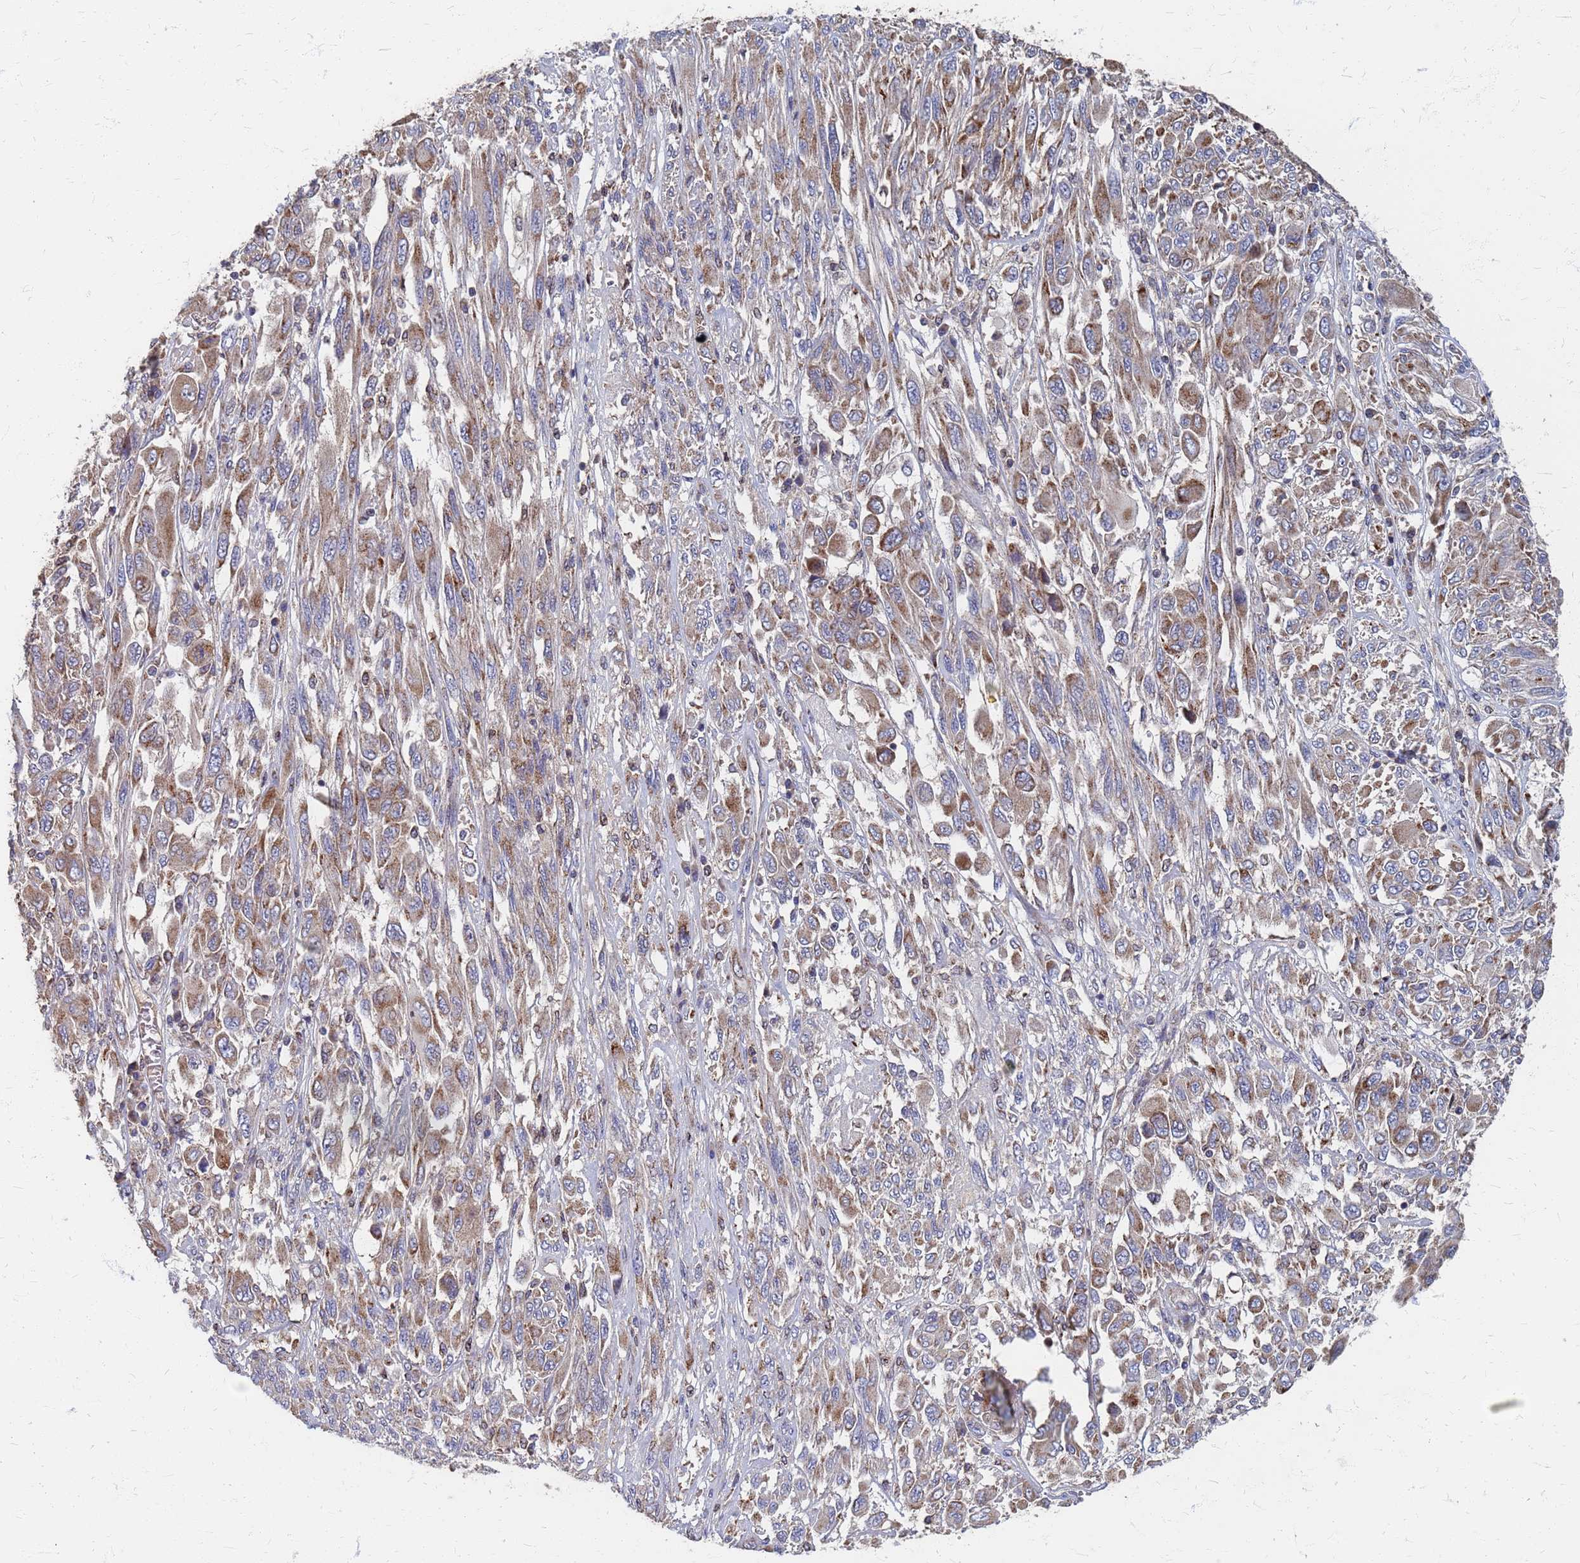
{"staining": {"intensity": "weak", "quantity": ">75%", "location": "cytoplasmic/membranous"}, "tissue": "melanoma", "cell_type": "Tumor cells", "image_type": "cancer", "snomed": [{"axis": "morphology", "description": "Malignant melanoma, NOS"}, {"axis": "topography", "description": "Skin"}], "caption": "Immunohistochemical staining of human melanoma shows low levels of weak cytoplasmic/membranous protein expression in about >75% of tumor cells.", "gene": "ATPAF1", "patient": {"sex": "female", "age": 91}}